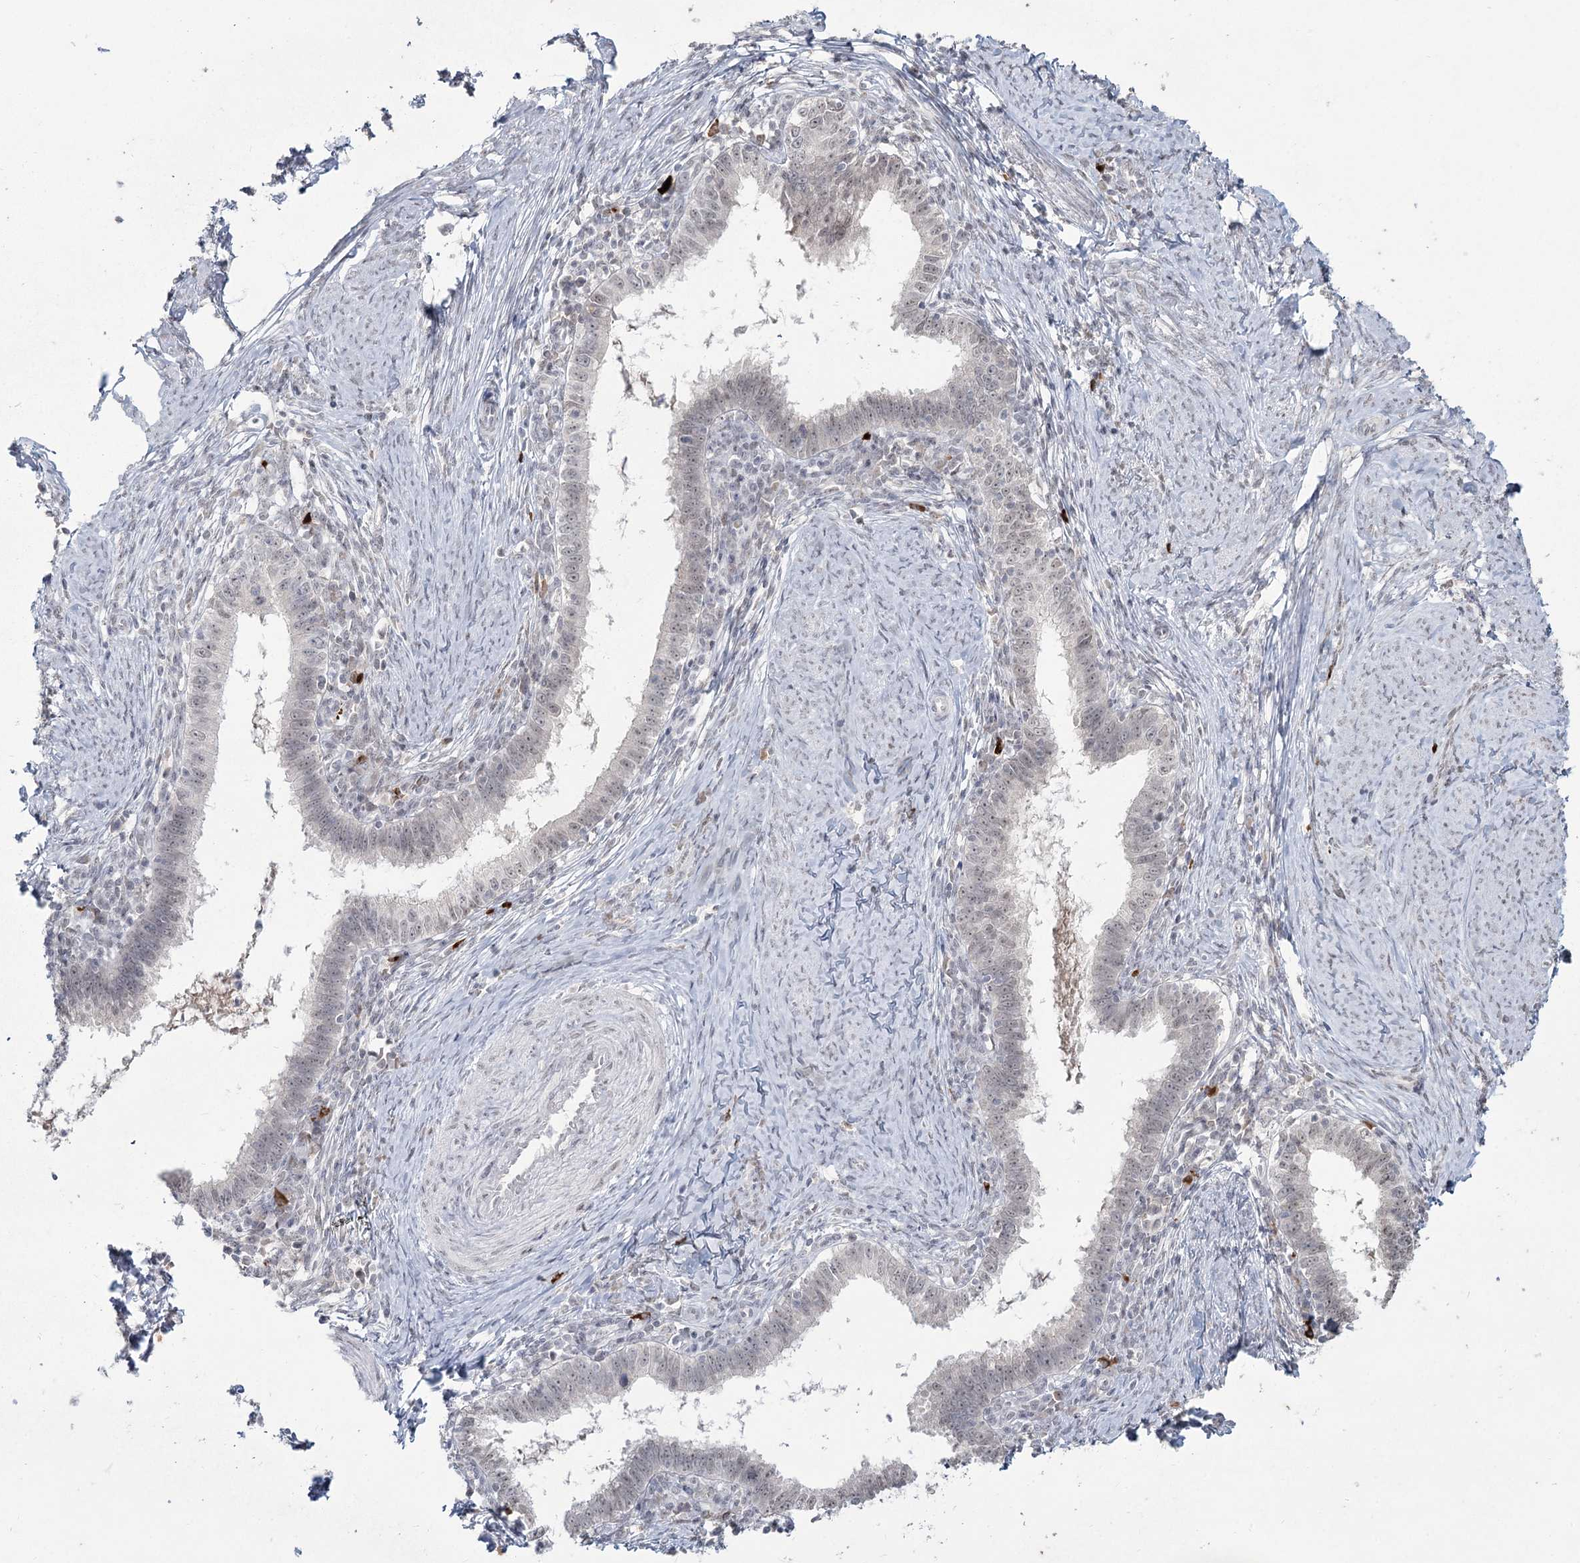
{"staining": {"intensity": "negative", "quantity": "none", "location": "none"}, "tissue": "cervical cancer", "cell_type": "Tumor cells", "image_type": "cancer", "snomed": [{"axis": "morphology", "description": "Adenocarcinoma, NOS"}, {"axis": "topography", "description": "Cervix"}], "caption": "Tumor cells show no significant protein expression in cervical cancer. The staining is performed using DAB brown chromogen with nuclei counter-stained in using hematoxylin.", "gene": "LY6G5C", "patient": {"sex": "female", "age": 36}}